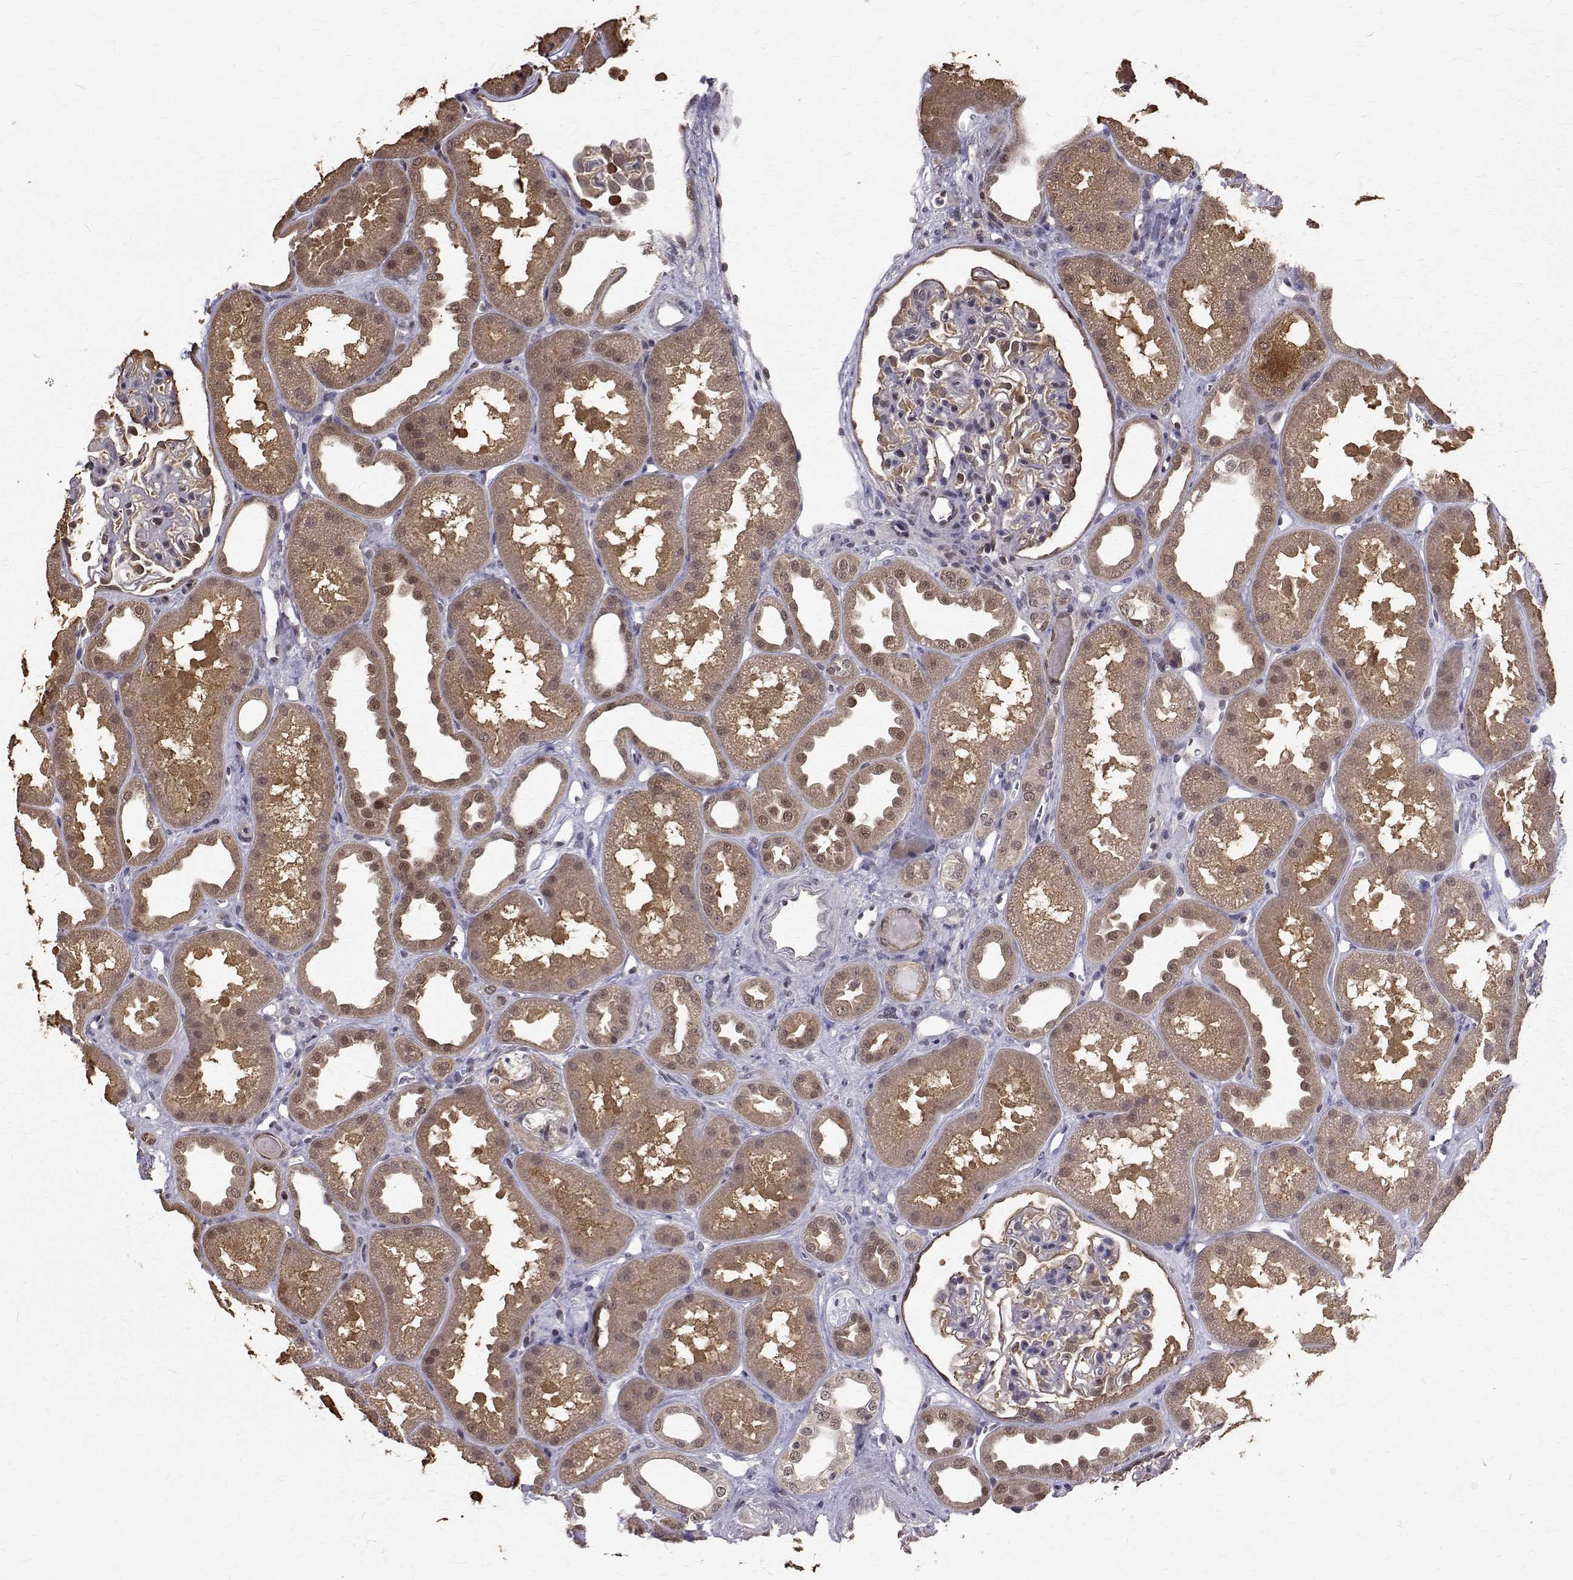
{"staining": {"intensity": "weak", "quantity": "25%-75%", "location": "cytoplasmic/membranous,nuclear"}, "tissue": "kidney", "cell_type": "Cells in glomeruli", "image_type": "normal", "snomed": [{"axis": "morphology", "description": "Normal tissue, NOS"}, {"axis": "topography", "description": "Kidney"}], "caption": "Brown immunohistochemical staining in normal human kidney displays weak cytoplasmic/membranous,nuclear expression in approximately 25%-75% of cells in glomeruli. (DAB (3,3'-diaminobenzidine) = brown stain, brightfield microscopy at high magnification).", "gene": "NIF3L1", "patient": {"sex": "male", "age": 61}}